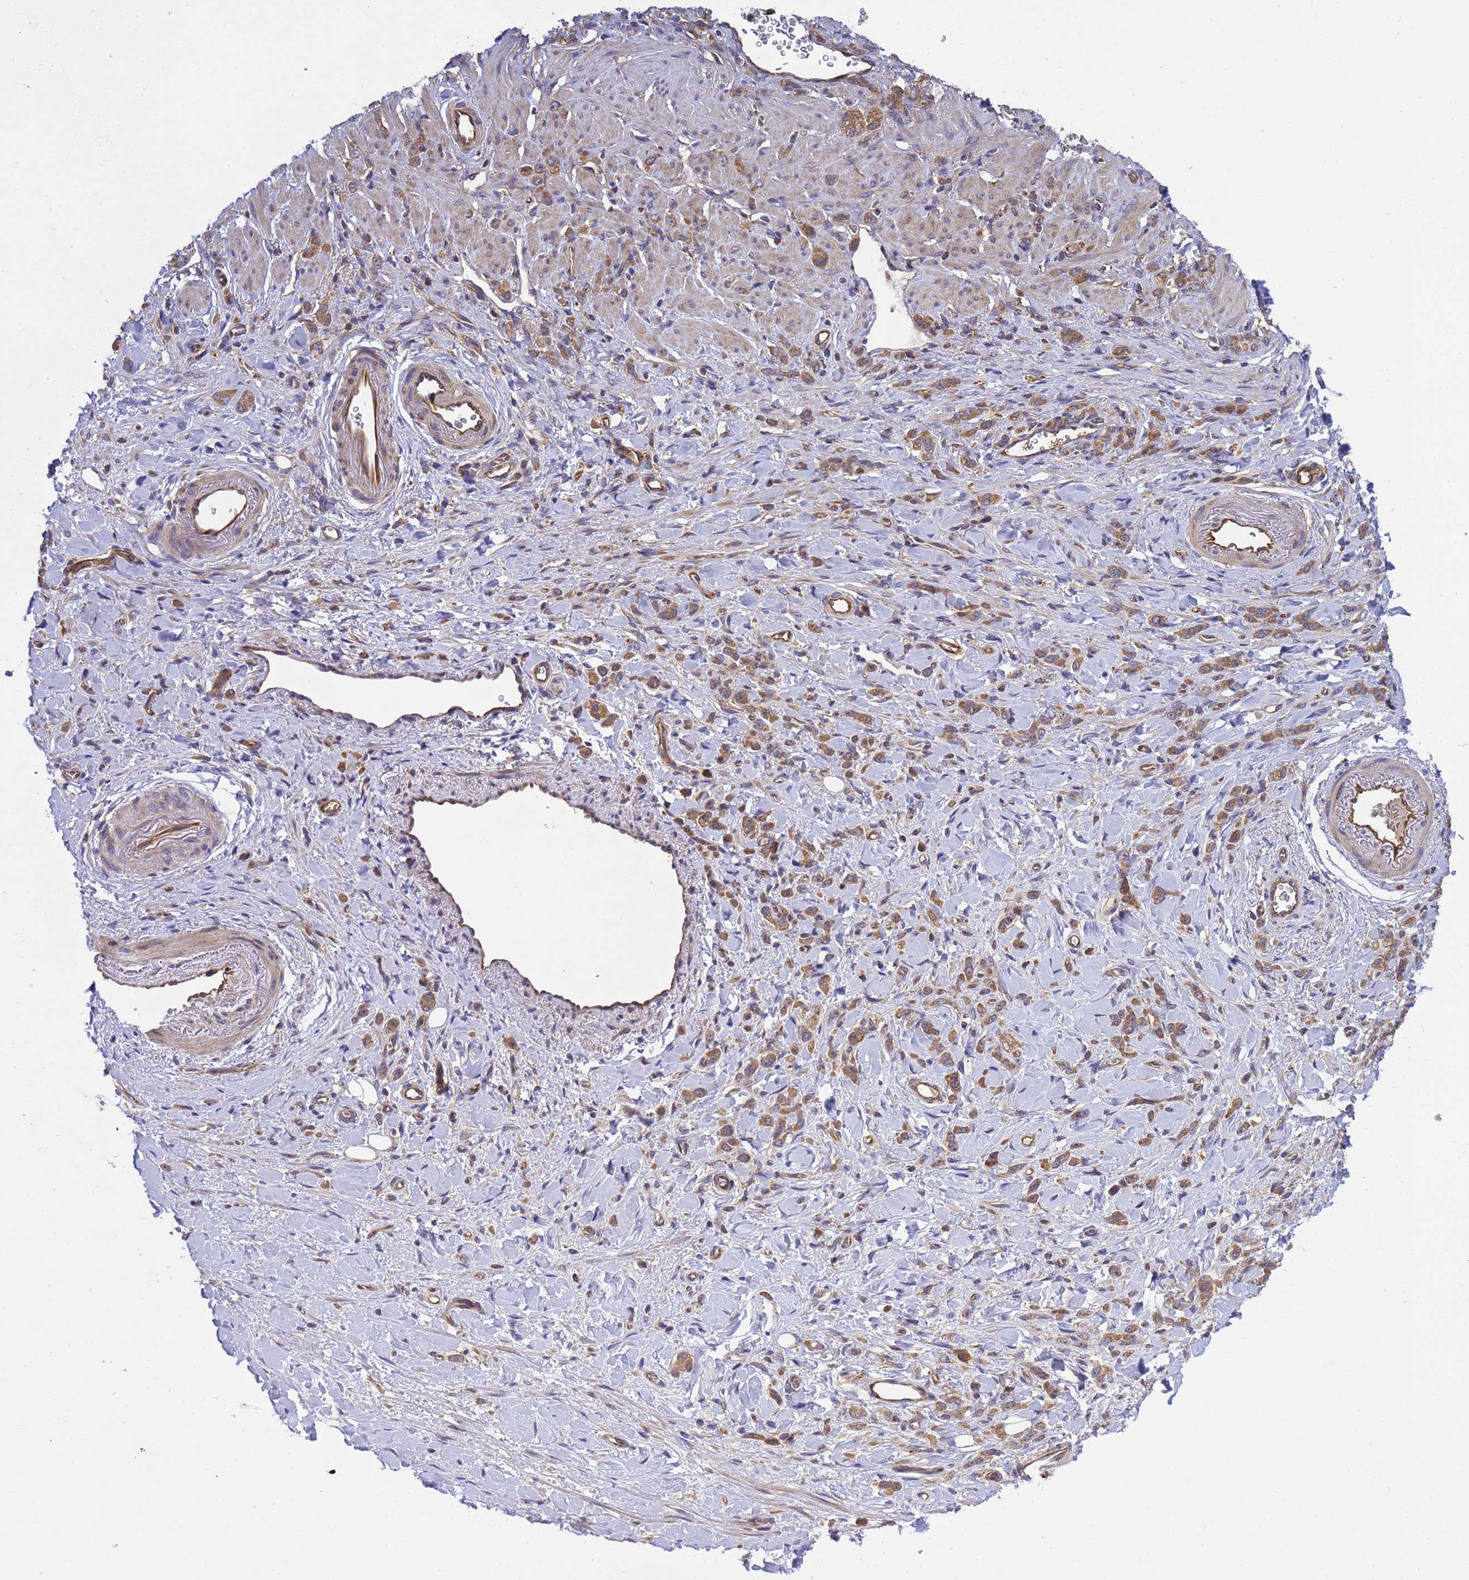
{"staining": {"intensity": "moderate", "quantity": ">75%", "location": "cytoplasmic/membranous"}, "tissue": "stomach cancer", "cell_type": "Tumor cells", "image_type": "cancer", "snomed": [{"axis": "morphology", "description": "Normal tissue, NOS"}, {"axis": "morphology", "description": "Adenocarcinoma, NOS"}, {"axis": "topography", "description": "Stomach"}], "caption": "Adenocarcinoma (stomach) stained with a protein marker demonstrates moderate staining in tumor cells.", "gene": "BECN1", "patient": {"sex": "male", "age": 82}}